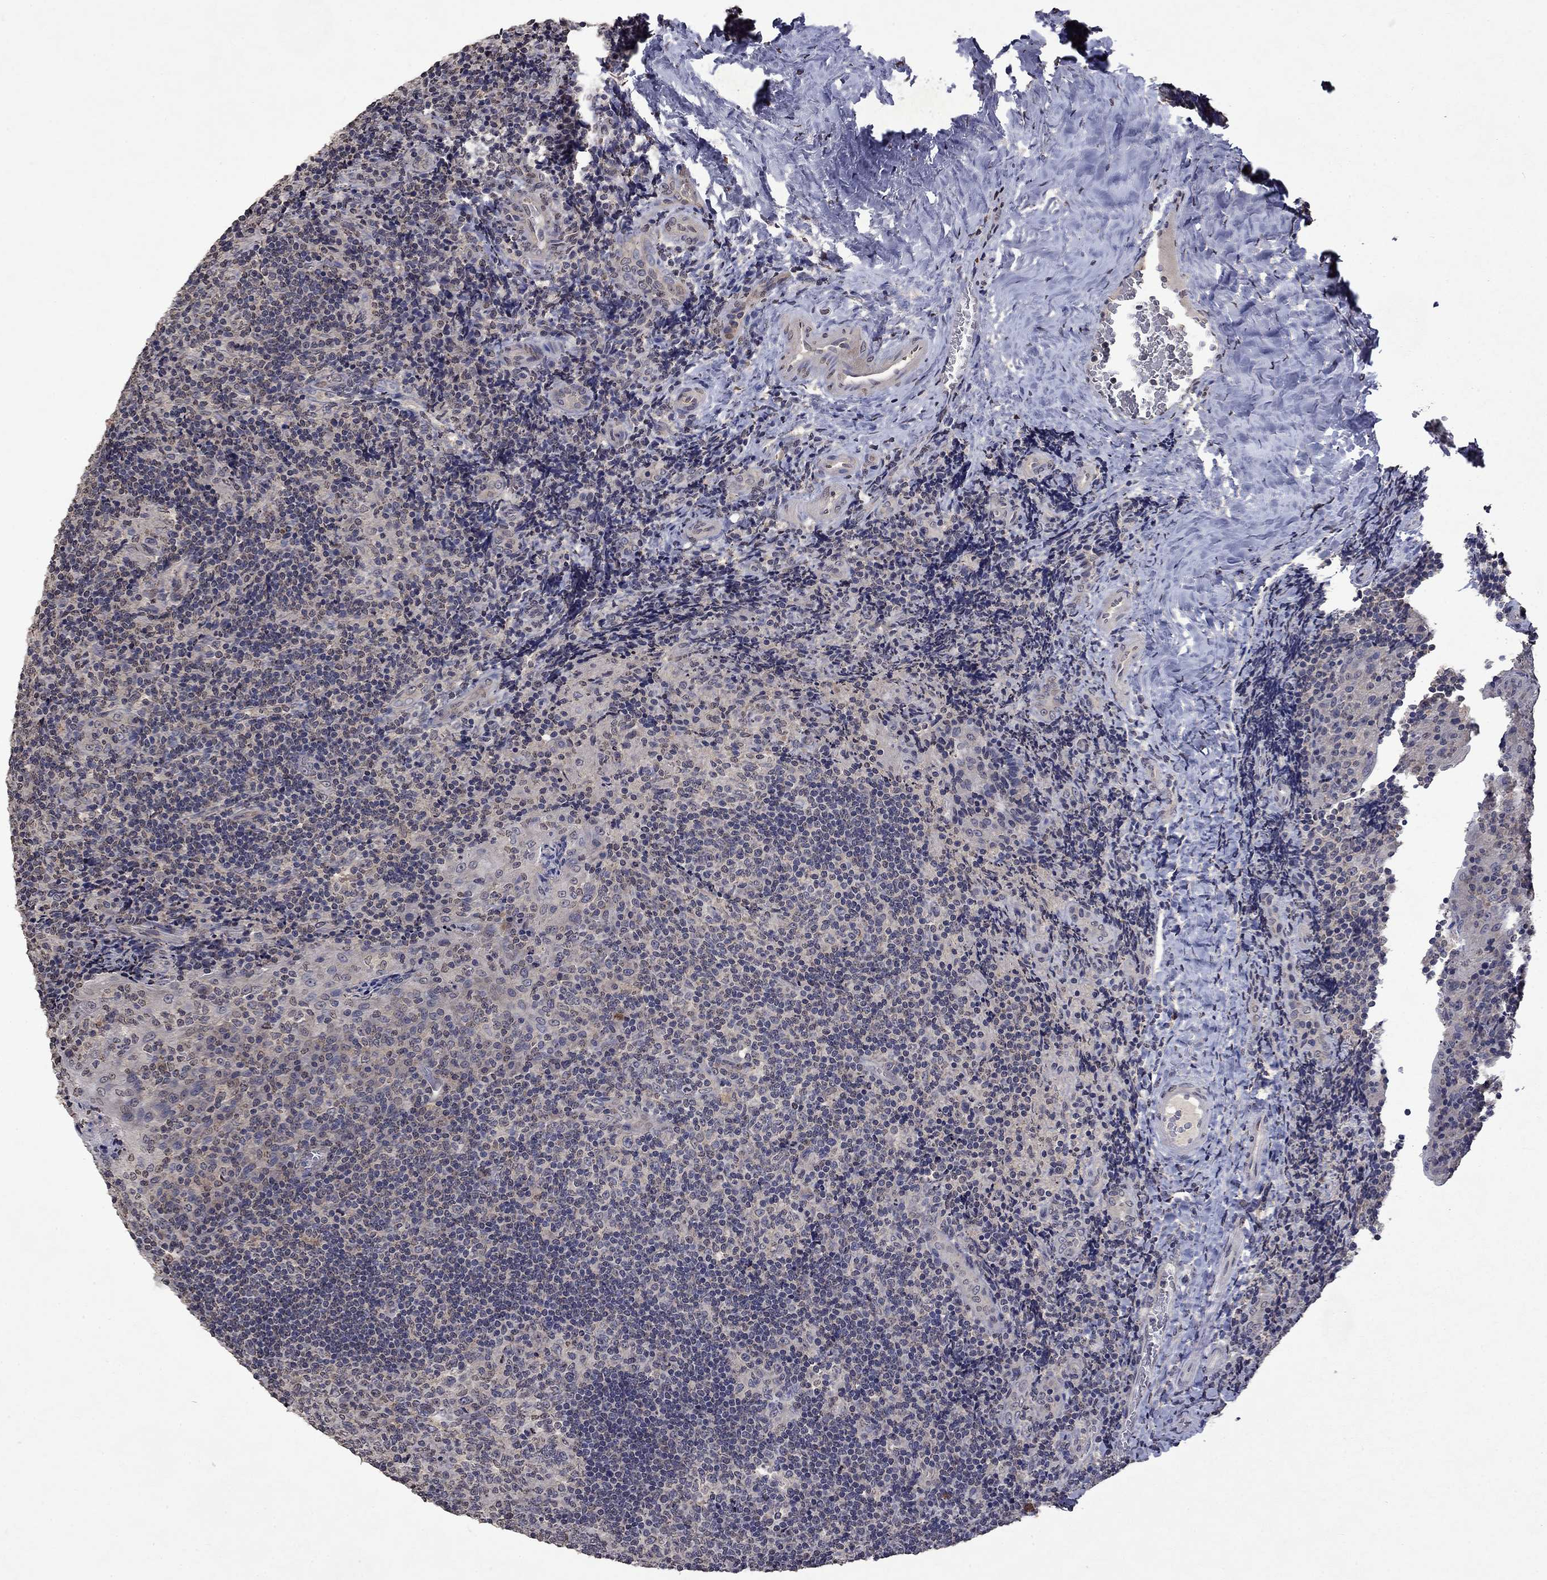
{"staining": {"intensity": "weak", "quantity": "<25%", "location": "cytoplasmic/membranous"}, "tissue": "tonsil", "cell_type": "Germinal center cells", "image_type": "normal", "snomed": [{"axis": "morphology", "description": "Normal tissue, NOS"}, {"axis": "topography", "description": "Tonsil"}], "caption": "DAB (3,3'-diaminobenzidine) immunohistochemical staining of normal tonsil shows no significant expression in germinal center cells. (Brightfield microscopy of DAB IHC at high magnification).", "gene": "TTC38", "patient": {"sex": "male", "age": 17}}